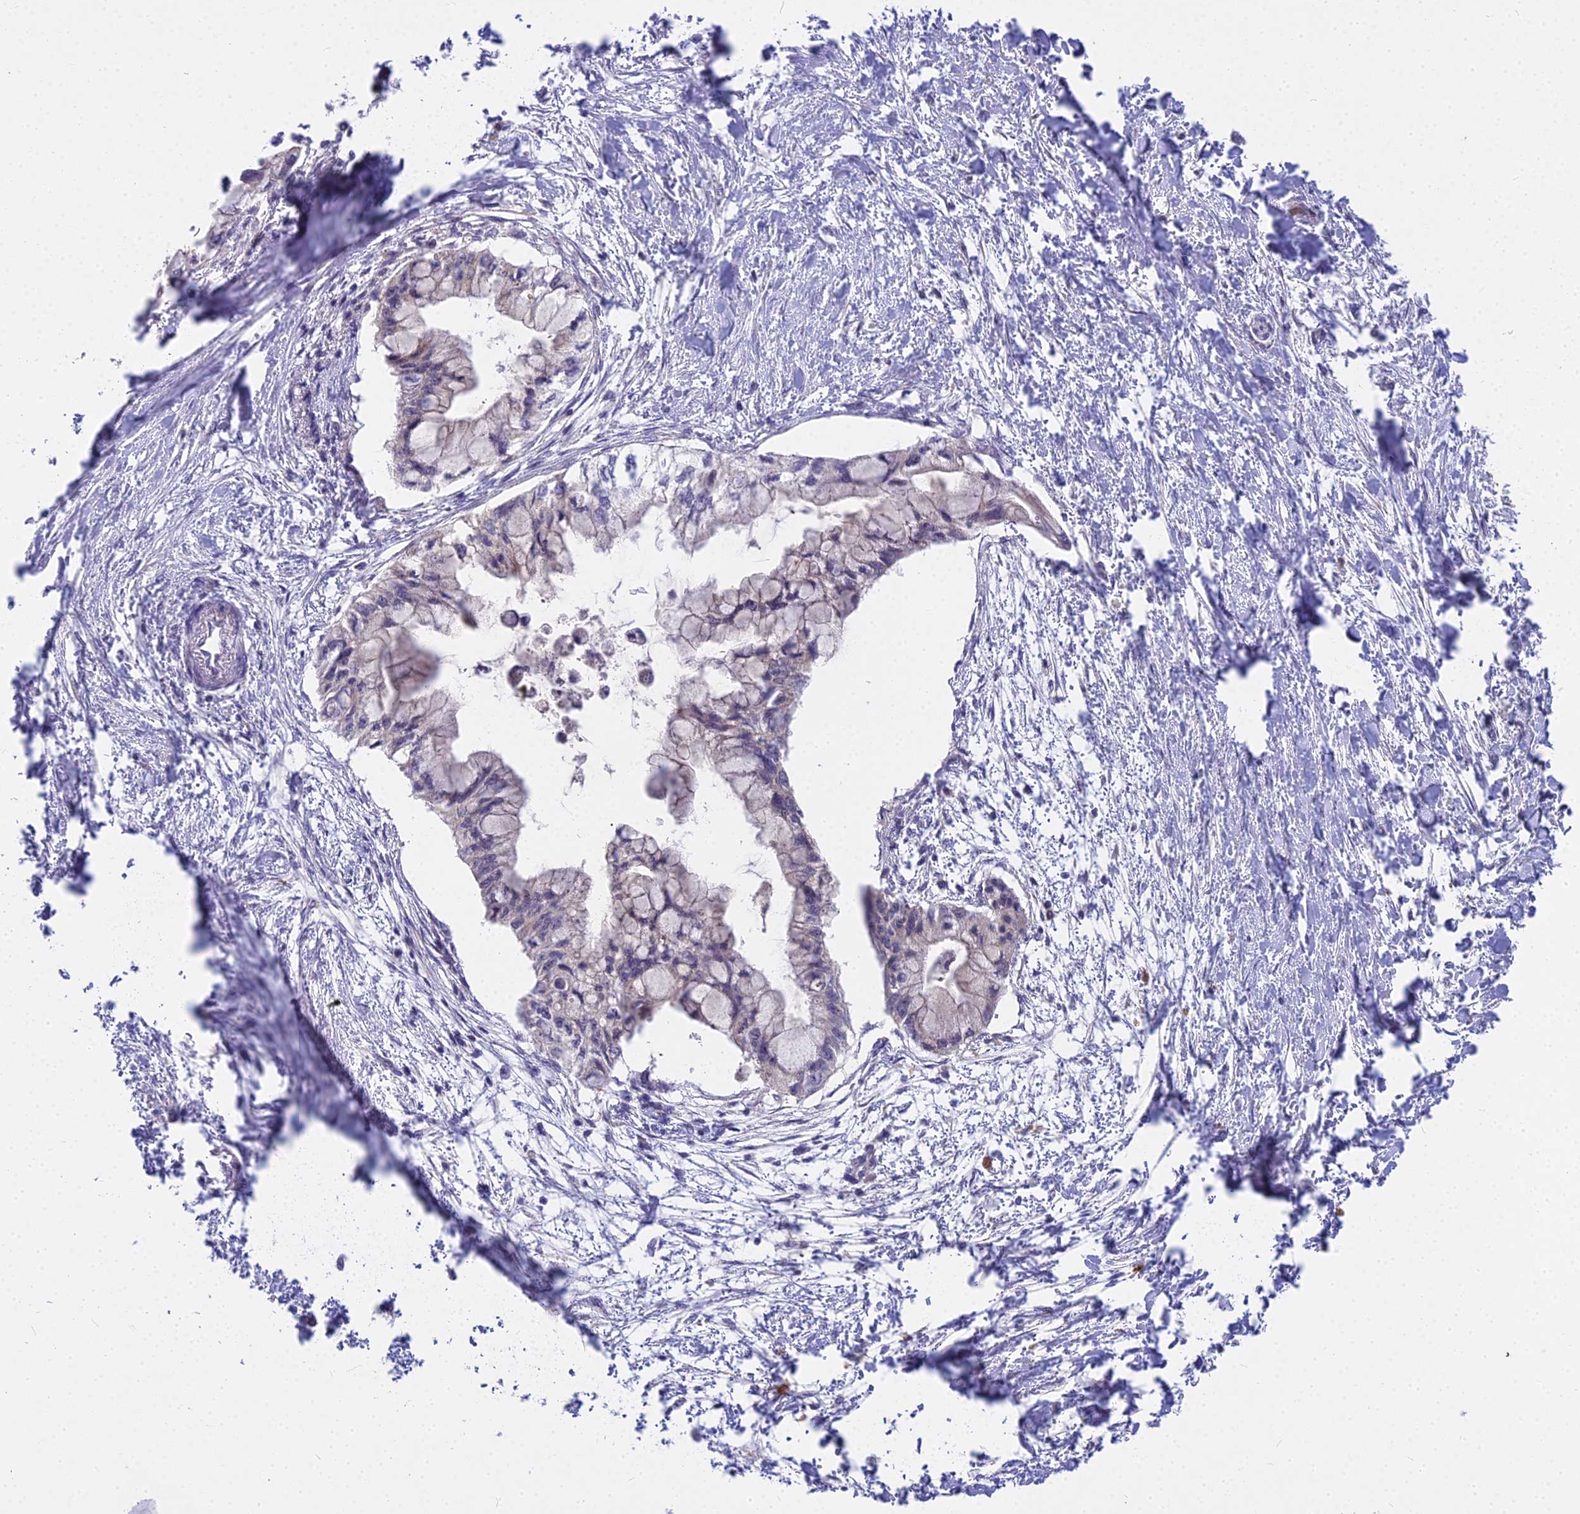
{"staining": {"intensity": "negative", "quantity": "none", "location": "none"}, "tissue": "pancreatic cancer", "cell_type": "Tumor cells", "image_type": "cancer", "snomed": [{"axis": "morphology", "description": "Adenocarcinoma, NOS"}, {"axis": "topography", "description": "Pancreas"}], "caption": "This is a photomicrograph of immunohistochemistry staining of pancreatic cancer, which shows no staining in tumor cells. (DAB IHC with hematoxylin counter stain).", "gene": "MICU2", "patient": {"sex": "male", "age": 48}}